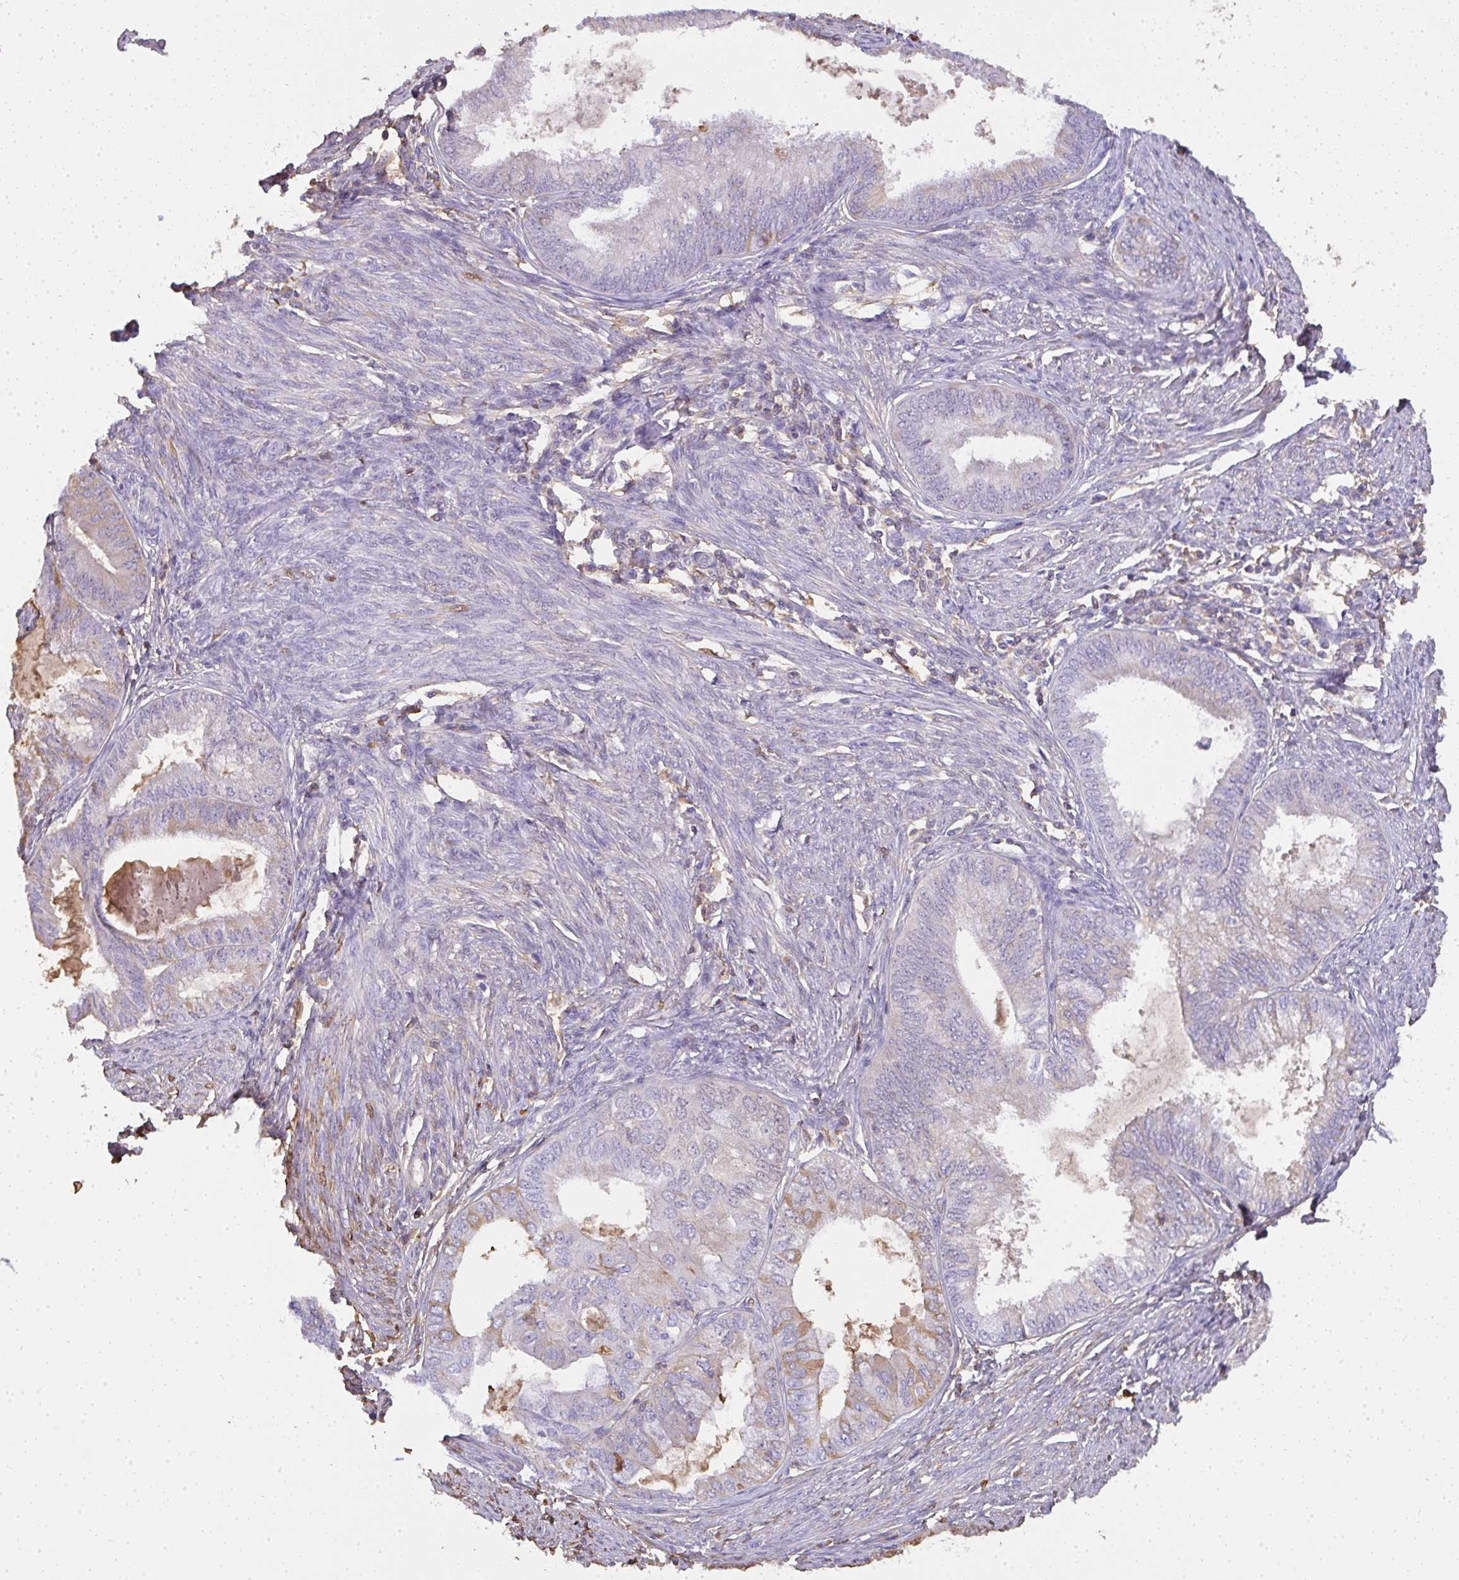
{"staining": {"intensity": "moderate", "quantity": "<25%", "location": "cytoplasmic/membranous"}, "tissue": "endometrial cancer", "cell_type": "Tumor cells", "image_type": "cancer", "snomed": [{"axis": "morphology", "description": "Adenocarcinoma, NOS"}, {"axis": "topography", "description": "Endometrium"}], "caption": "Immunohistochemical staining of human adenocarcinoma (endometrial) exhibits moderate cytoplasmic/membranous protein staining in approximately <25% of tumor cells. The staining was performed using DAB to visualize the protein expression in brown, while the nuclei were stained in blue with hematoxylin (Magnification: 20x).", "gene": "SMYD5", "patient": {"sex": "female", "age": 86}}